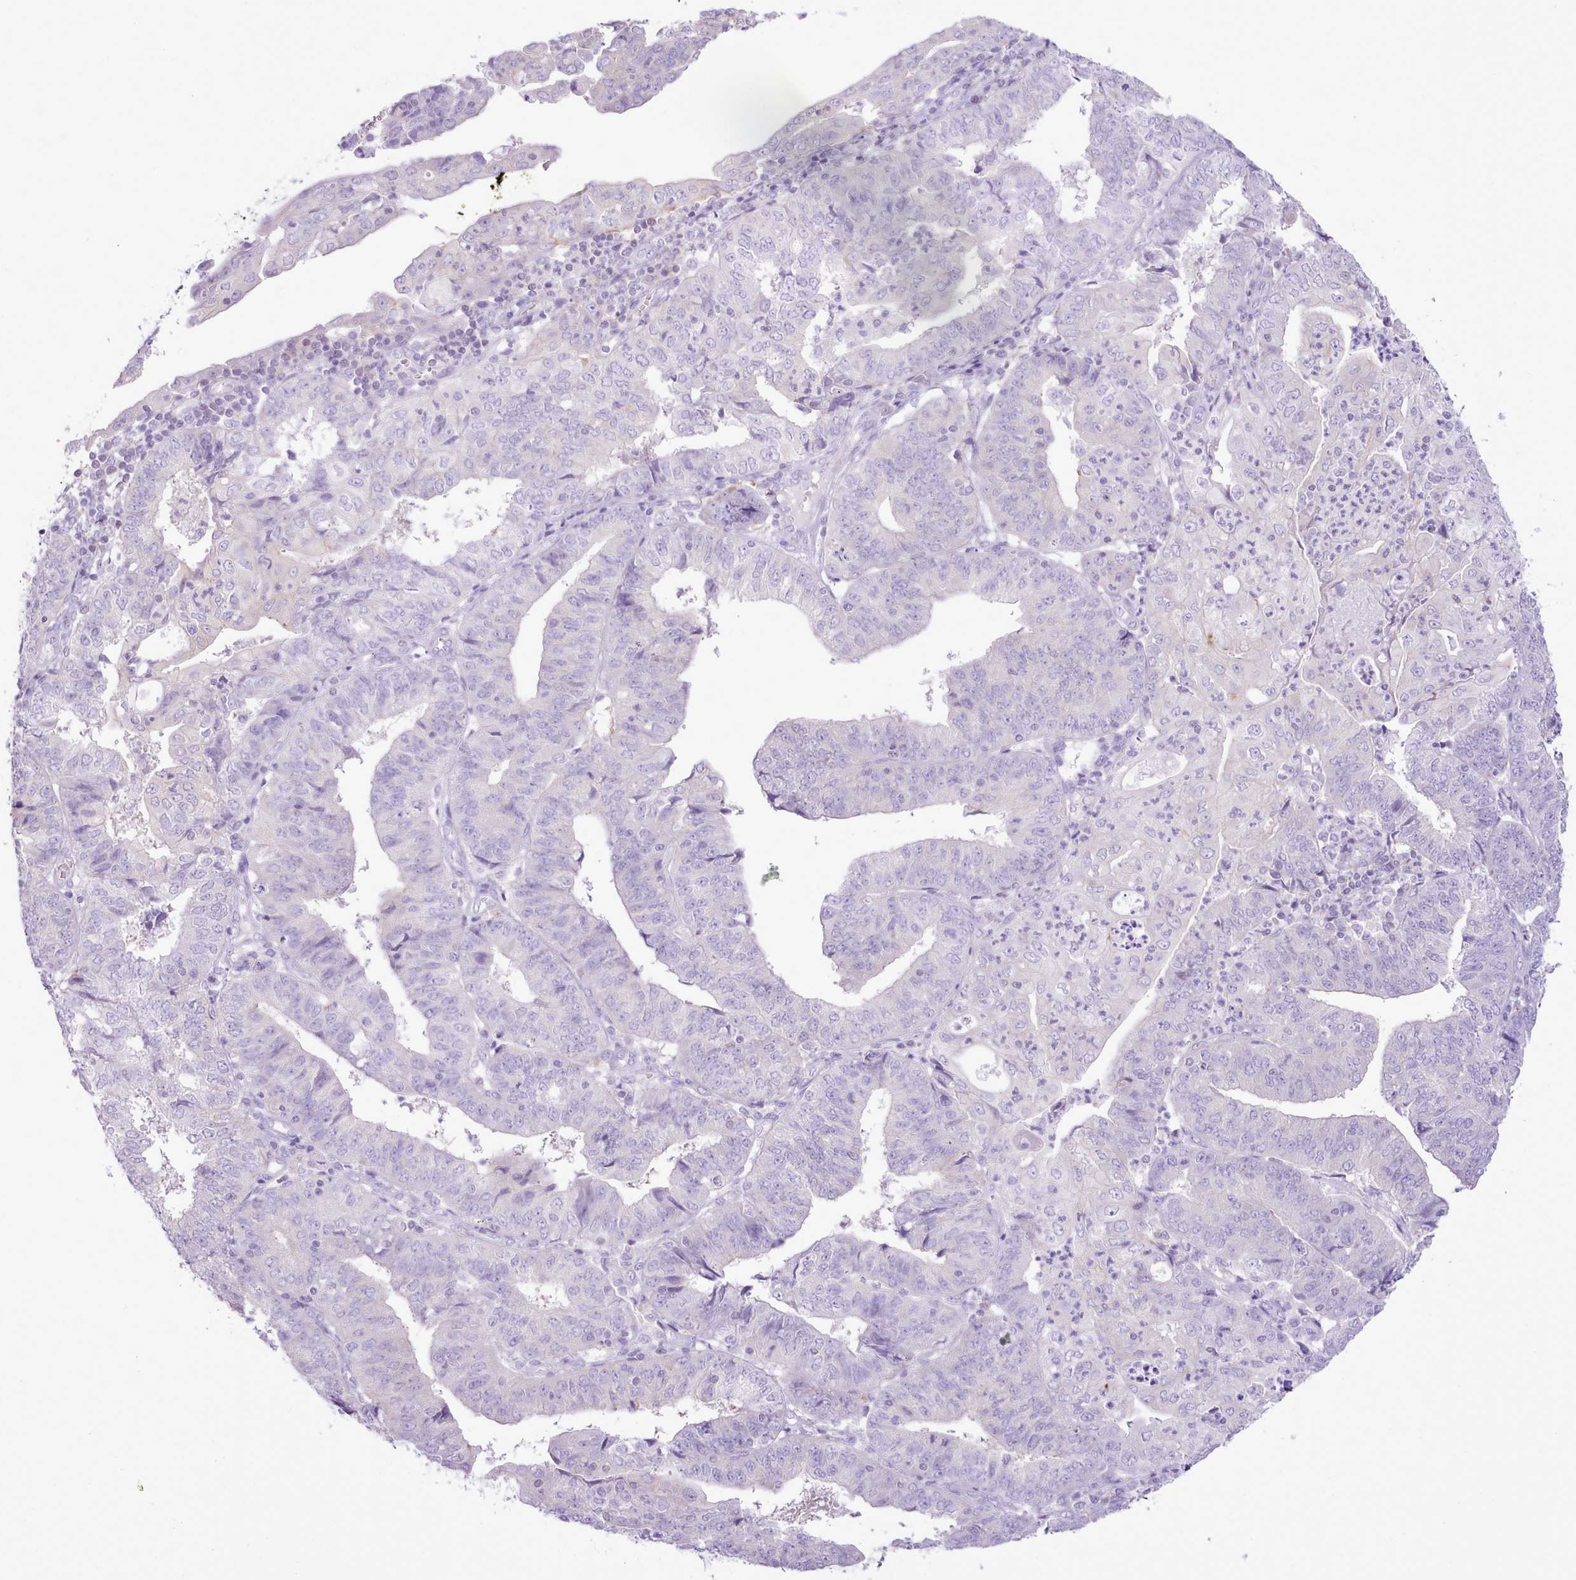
{"staining": {"intensity": "negative", "quantity": "none", "location": "none"}, "tissue": "endometrial cancer", "cell_type": "Tumor cells", "image_type": "cancer", "snomed": [{"axis": "morphology", "description": "Adenocarcinoma, NOS"}, {"axis": "topography", "description": "Endometrium"}], "caption": "Adenocarcinoma (endometrial) stained for a protein using IHC reveals no positivity tumor cells.", "gene": "MDFI", "patient": {"sex": "female", "age": 56}}